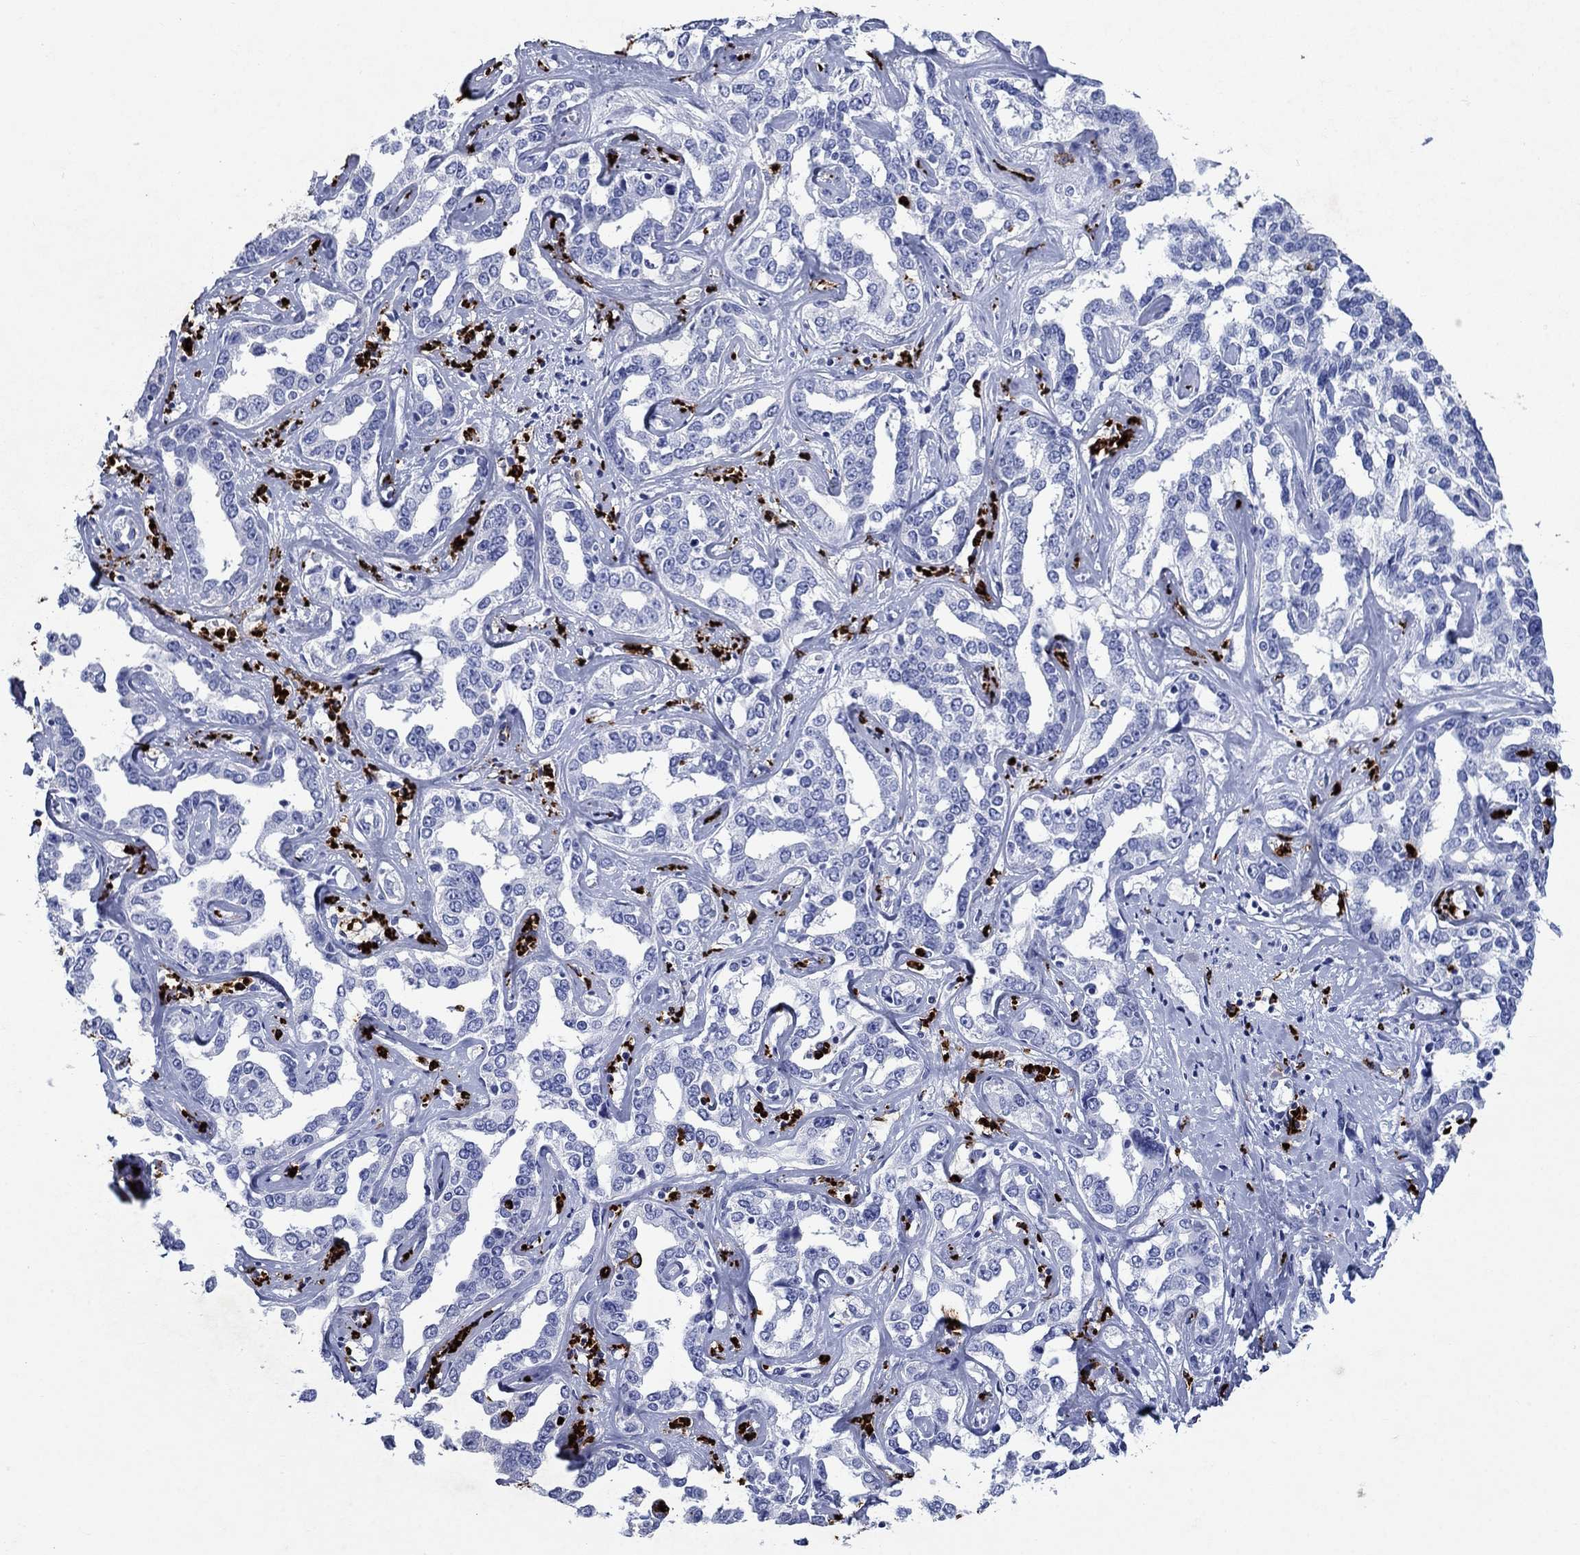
{"staining": {"intensity": "negative", "quantity": "none", "location": "none"}, "tissue": "liver cancer", "cell_type": "Tumor cells", "image_type": "cancer", "snomed": [{"axis": "morphology", "description": "Cholangiocarcinoma"}, {"axis": "topography", "description": "Liver"}], "caption": "An image of human liver cholangiocarcinoma is negative for staining in tumor cells. (IHC, brightfield microscopy, high magnification).", "gene": "AZU1", "patient": {"sex": "male", "age": 59}}